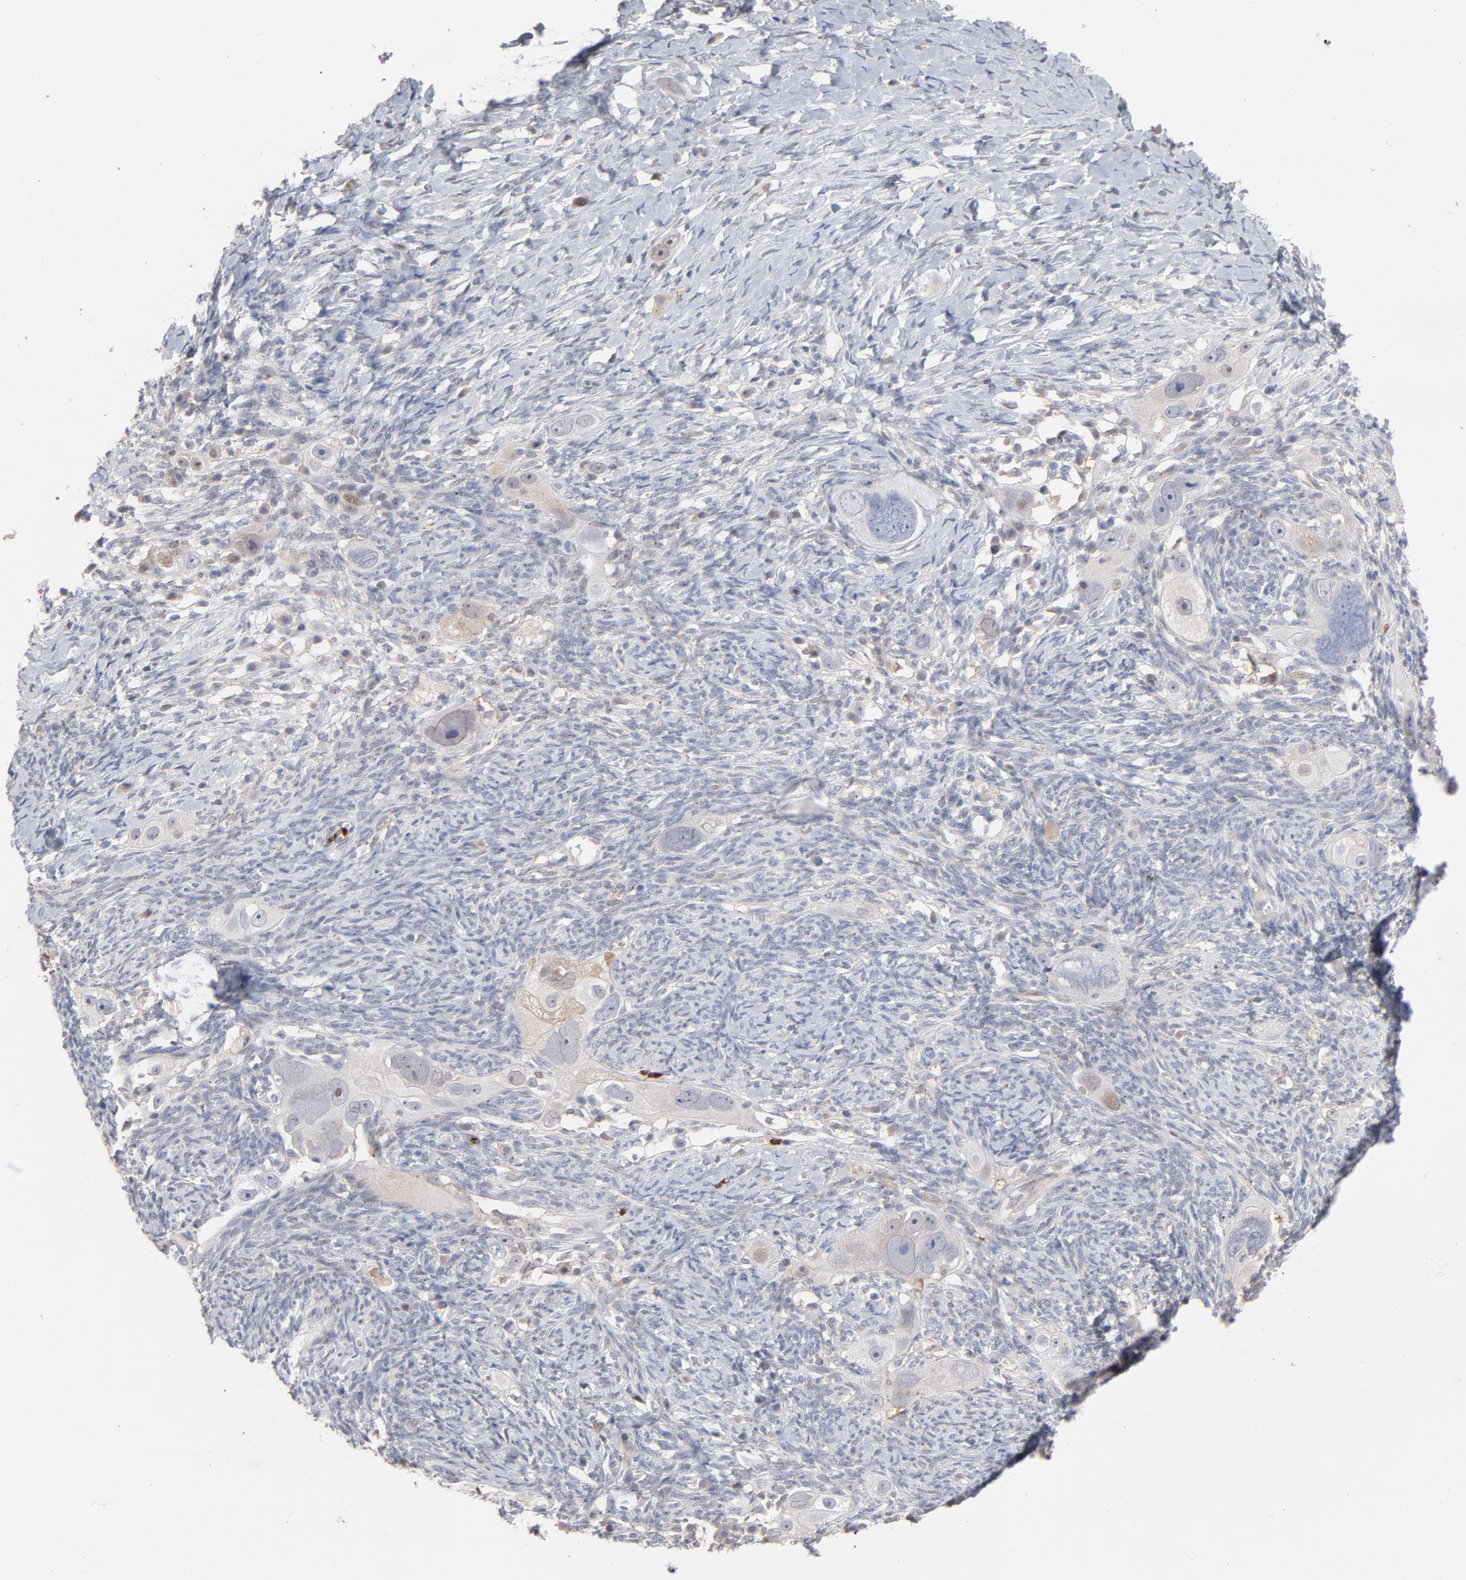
{"staining": {"intensity": "moderate", "quantity": "25%-75%", "location": "cytoplasmic/membranous,nuclear"}, "tissue": "ovarian cancer", "cell_type": "Tumor cells", "image_type": "cancer", "snomed": [{"axis": "morphology", "description": "Normal tissue, NOS"}, {"axis": "morphology", "description": "Cystadenocarcinoma, serous, NOS"}, {"axis": "topography", "description": "Ovary"}], "caption": "A micrograph showing moderate cytoplasmic/membranous and nuclear staining in about 25%-75% of tumor cells in serous cystadenocarcinoma (ovarian), as visualized by brown immunohistochemical staining.", "gene": "PNMA1", "patient": {"sex": "female", "age": 62}}